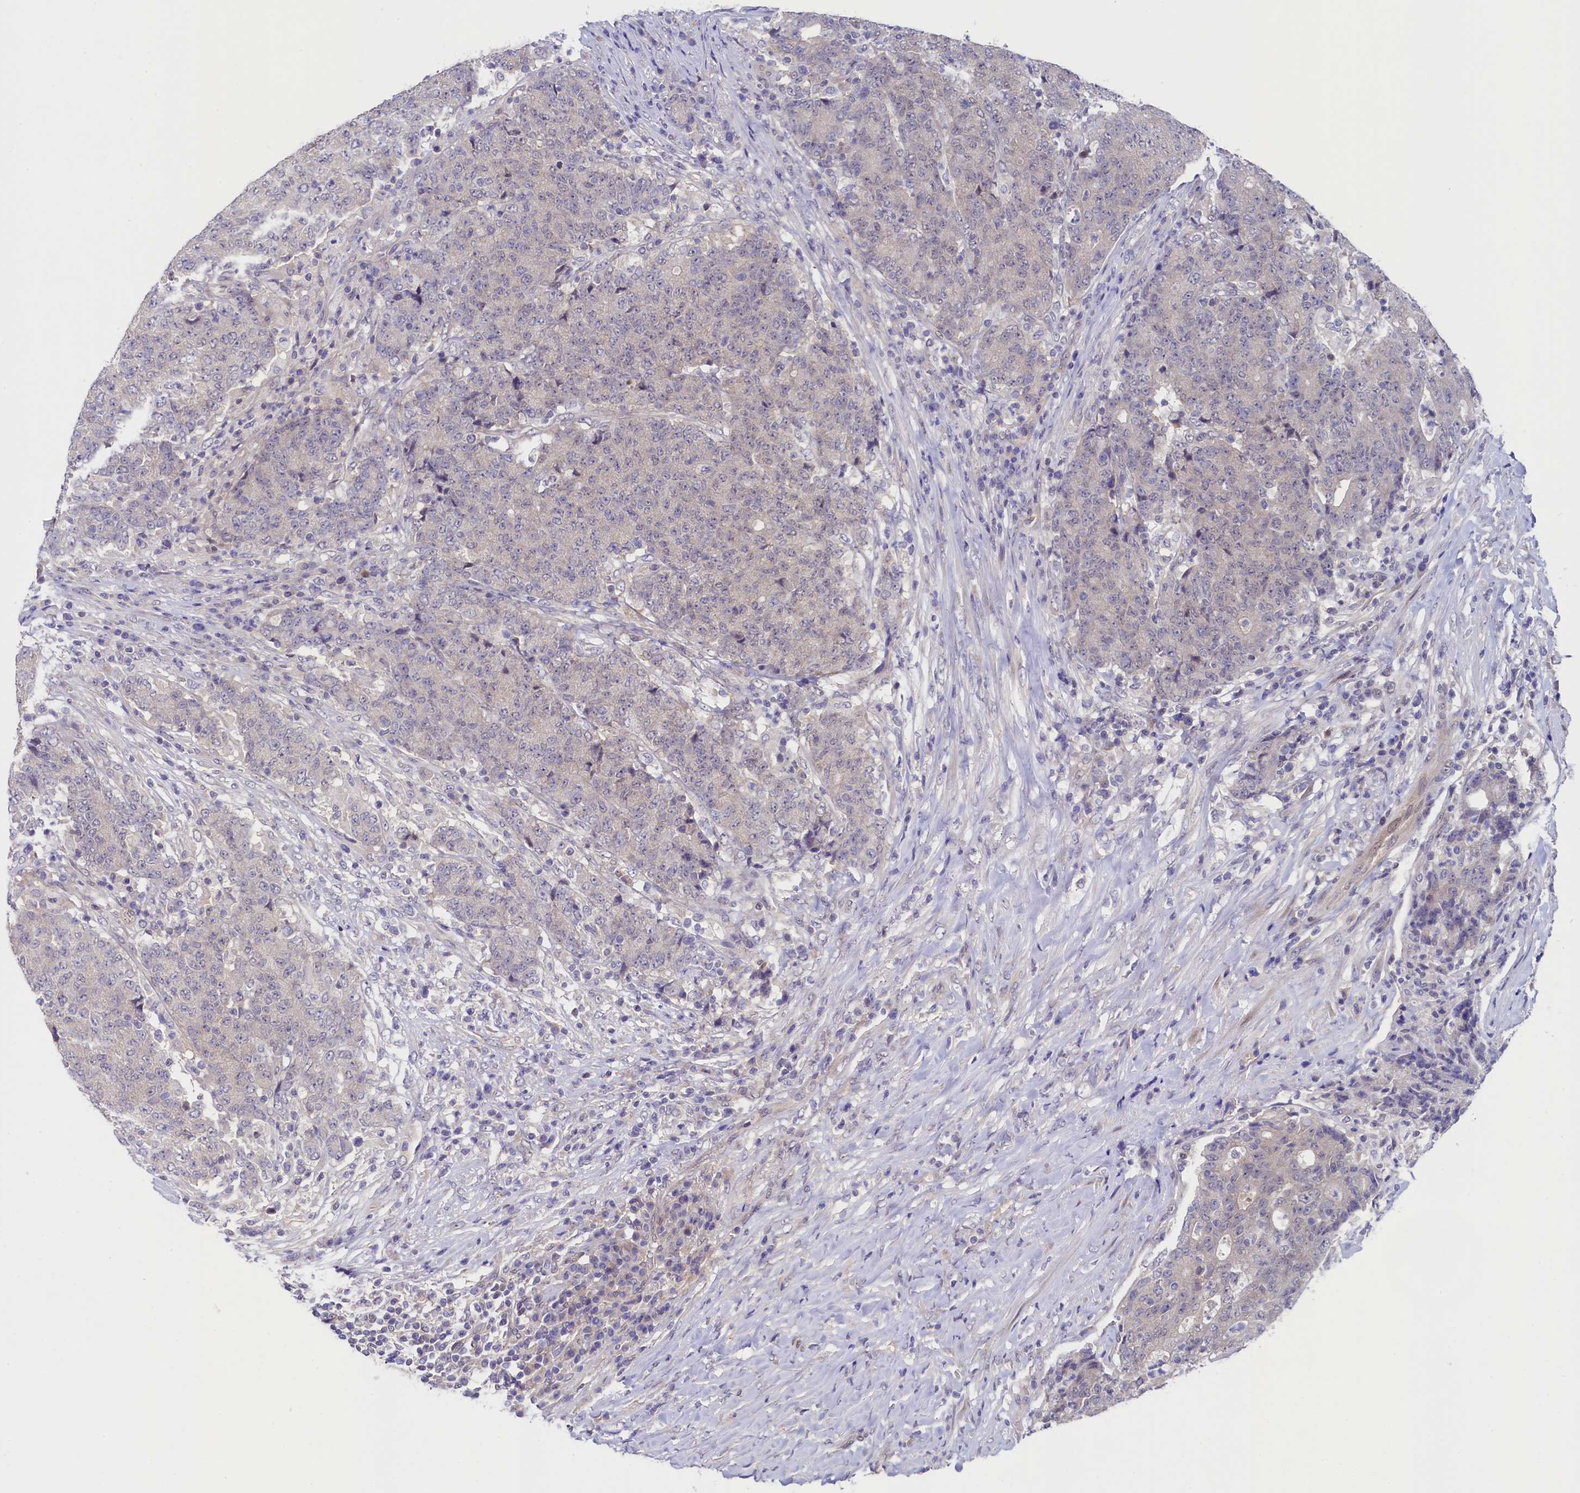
{"staining": {"intensity": "weak", "quantity": "<25%", "location": "nuclear"}, "tissue": "colorectal cancer", "cell_type": "Tumor cells", "image_type": "cancer", "snomed": [{"axis": "morphology", "description": "Adenocarcinoma, NOS"}, {"axis": "topography", "description": "Colon"}], "caption": "There is no significant positivity in tumor cells of colorectal cancer. The staining was performed using DAB to visualize the protein expression in brown, while the nuclei were stained in blue with hematoxylin (Magnification: 20x).", "gene": "FLYWCH2", "patient": {"sex": "female", "age": 75}}